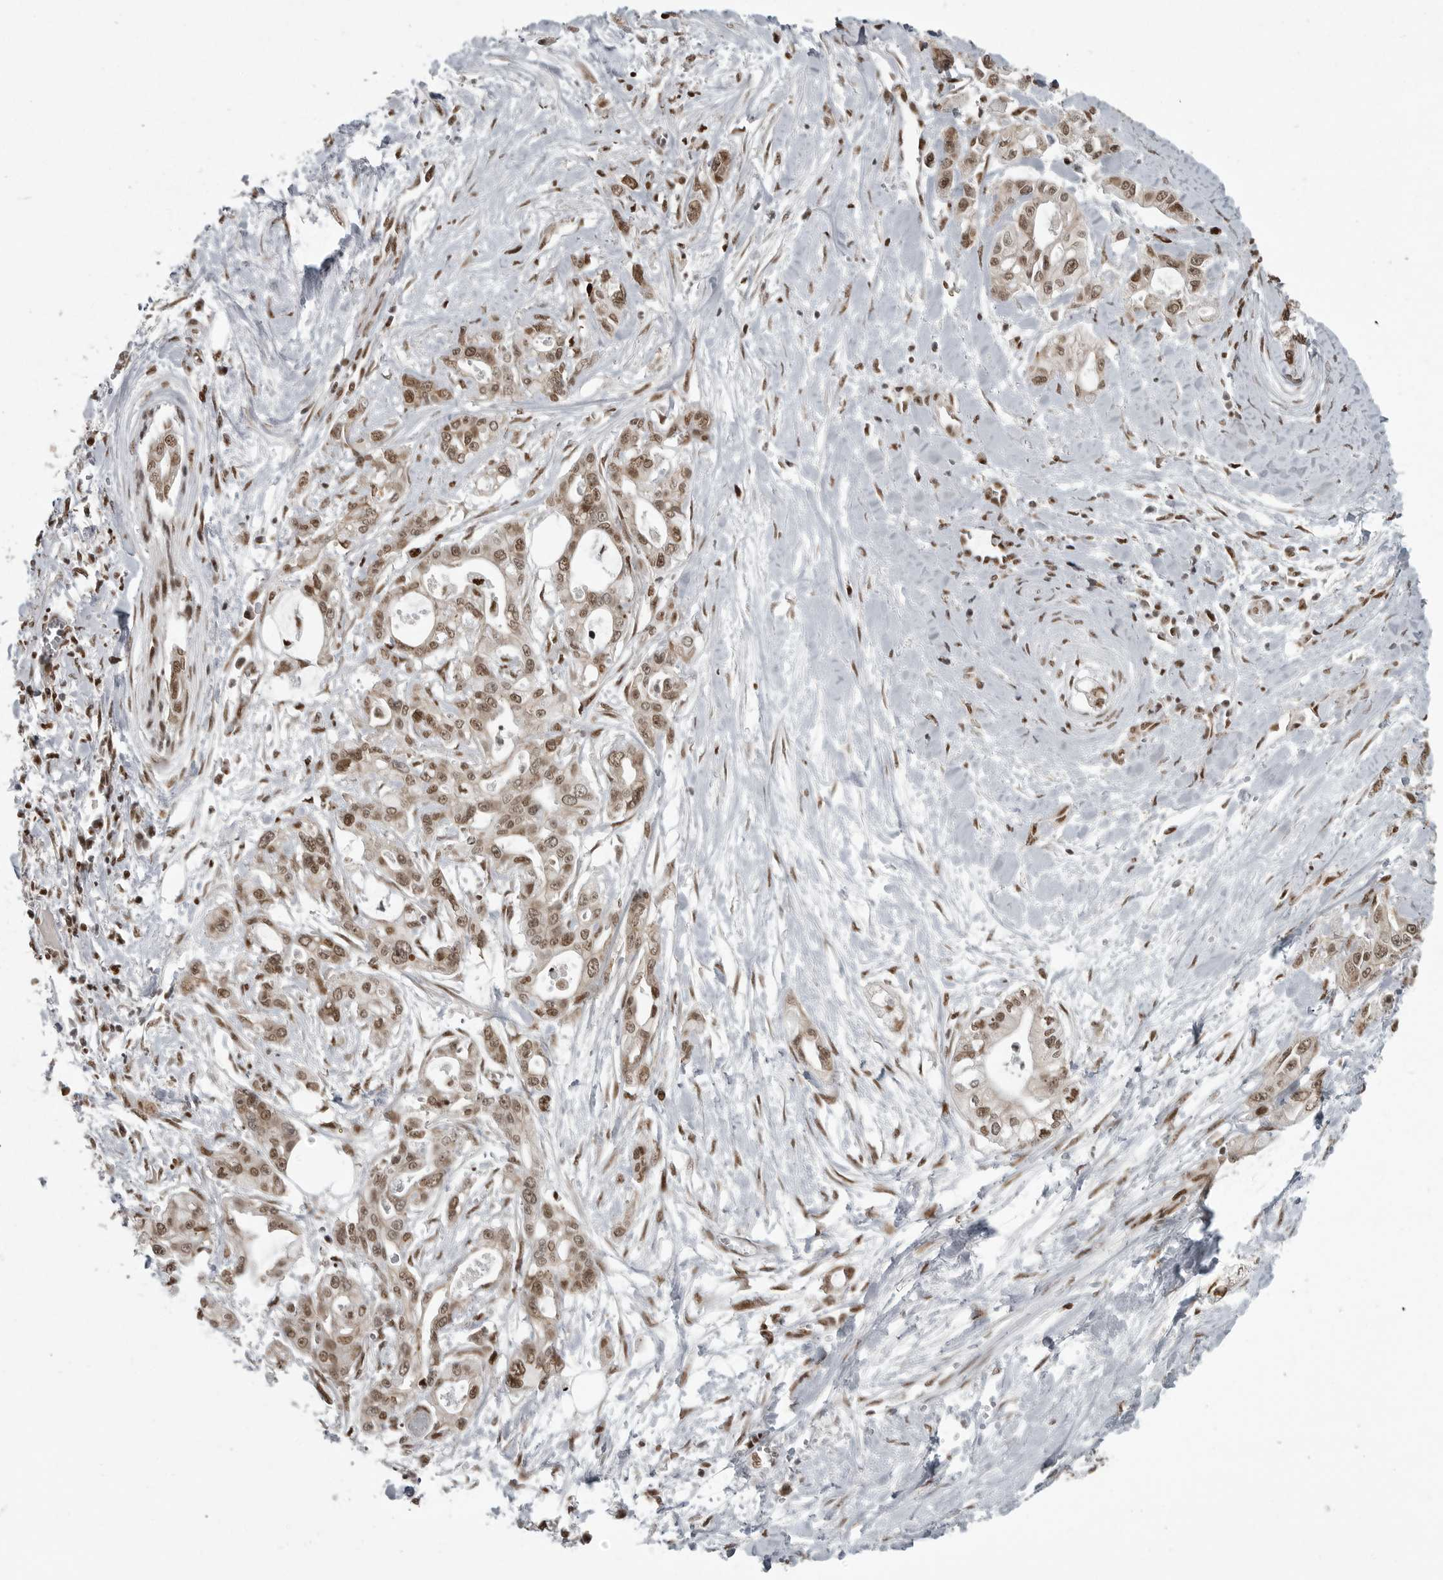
{"staining": {"intensity": "moderate", "quantity": ">75%", "location": "nuclear"}, "tissue": "pancreatic cancer", "cell_type": "Tumor cells", "image_type": "cancer", "snomed": [{"axis": "morphology", "description": "Adenocarcinoma, NOS"}, {"axis": "topography", "description": "Pancreas"}], "caption": "An image of pancreatic adenocarcinoma stained for a protein exhibits moderate nuclear brown staining in tumor cells.", "gene": "YAF2", "patient": {"sex": "male", "age": 68}}